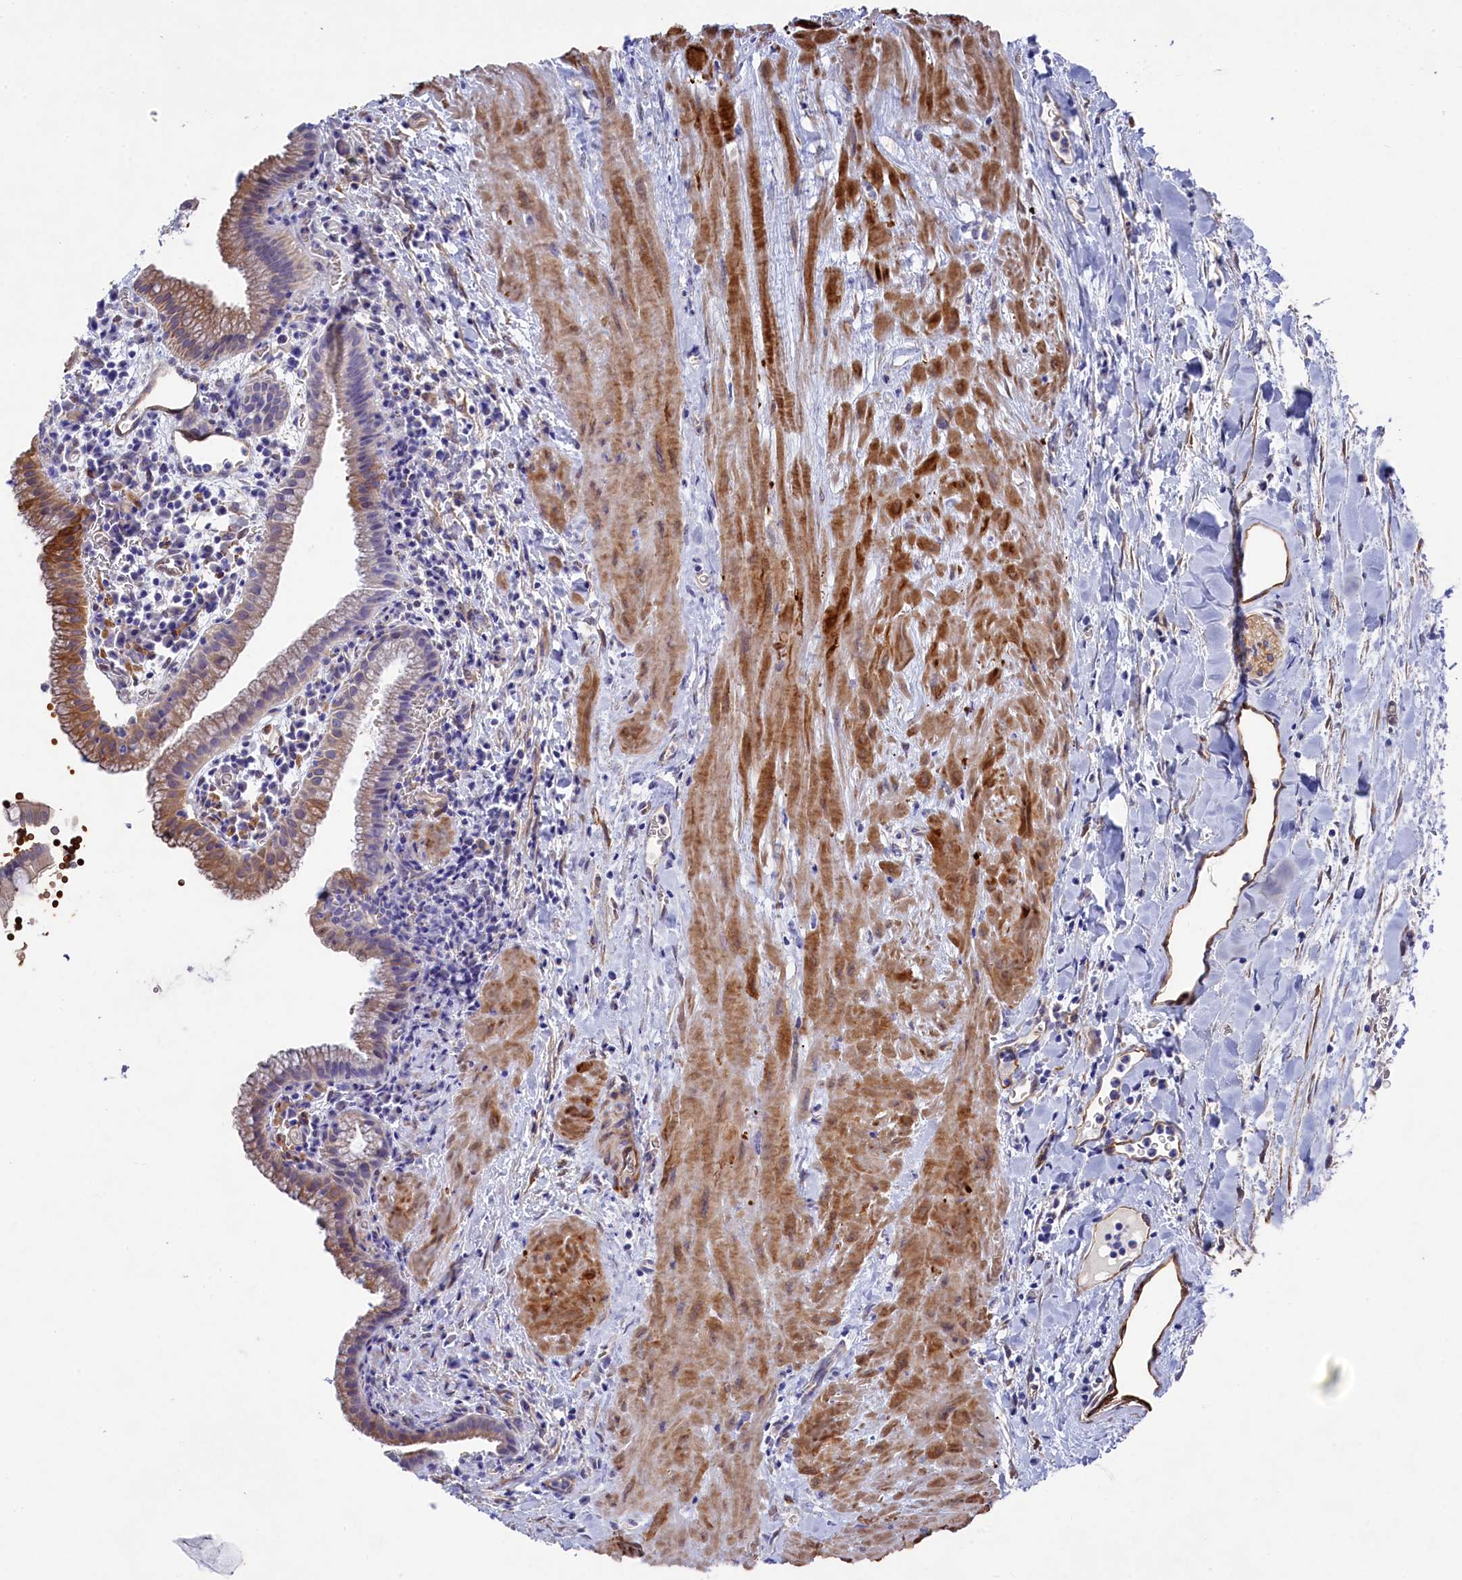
{"staining": {"intensity": "moderate", "quantity": "<25%", "location": "cytoplasmic/membranous"}, "tissue": "gallbladder", "cell_type": "Glandular cells", "image_type": "normal", "snomed": [{"axis": "morphology", "description": "Normal tissue, NOS"}, {"axis": "topography", "description": "Gallbladder"}], "caption": "DAB immunohistochemical staining of normal gallbladder exhibits moderate cytoplasmic/membranous protein expression in about <25% of glandular cells.", "gene": "LHFPL4", "patient": {"sex": "male", "age": 78}}